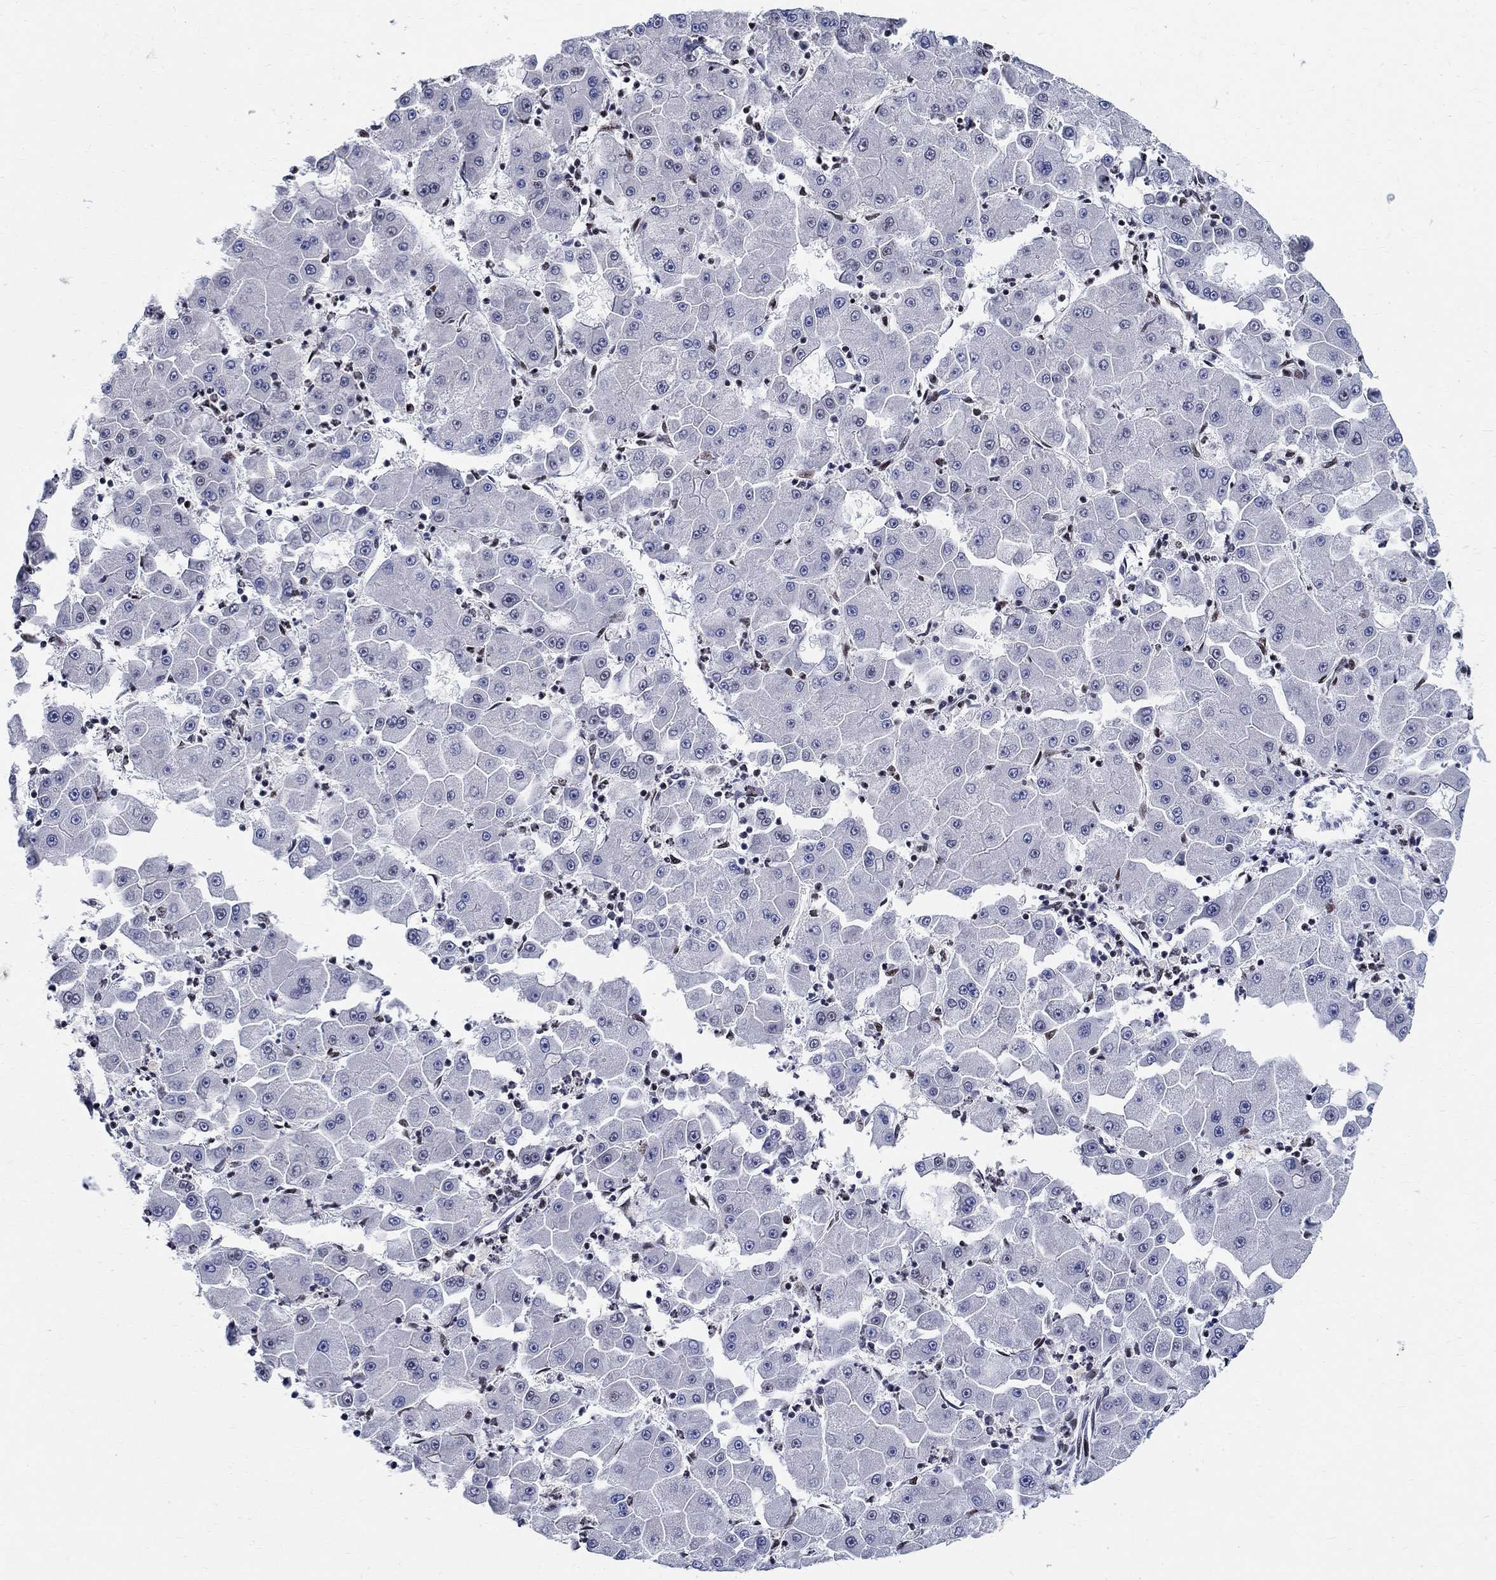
{"staining": {"intensity": "weak", "quantity": "<25%", "location": "nuclear"}, "tissue": "liver cancer", "cell_type": "Tumor cells", "image_type": "cancer", "snomed": [{"axis": "morphology", "description": "Carcinoma, Hepatocellular, NOS"}, {"axis": "topography", "description": "Liver"}], "caption": "Immunohistochemistry (IHC) photomicrograph of neoplastic tissue: liver cancer (hepatocellular carcinoma) stained with DAB exhibits no significant protein staining in tumor cells.", "gene": "FBXO16", "patient": {"sex": "male", "age": 73}}